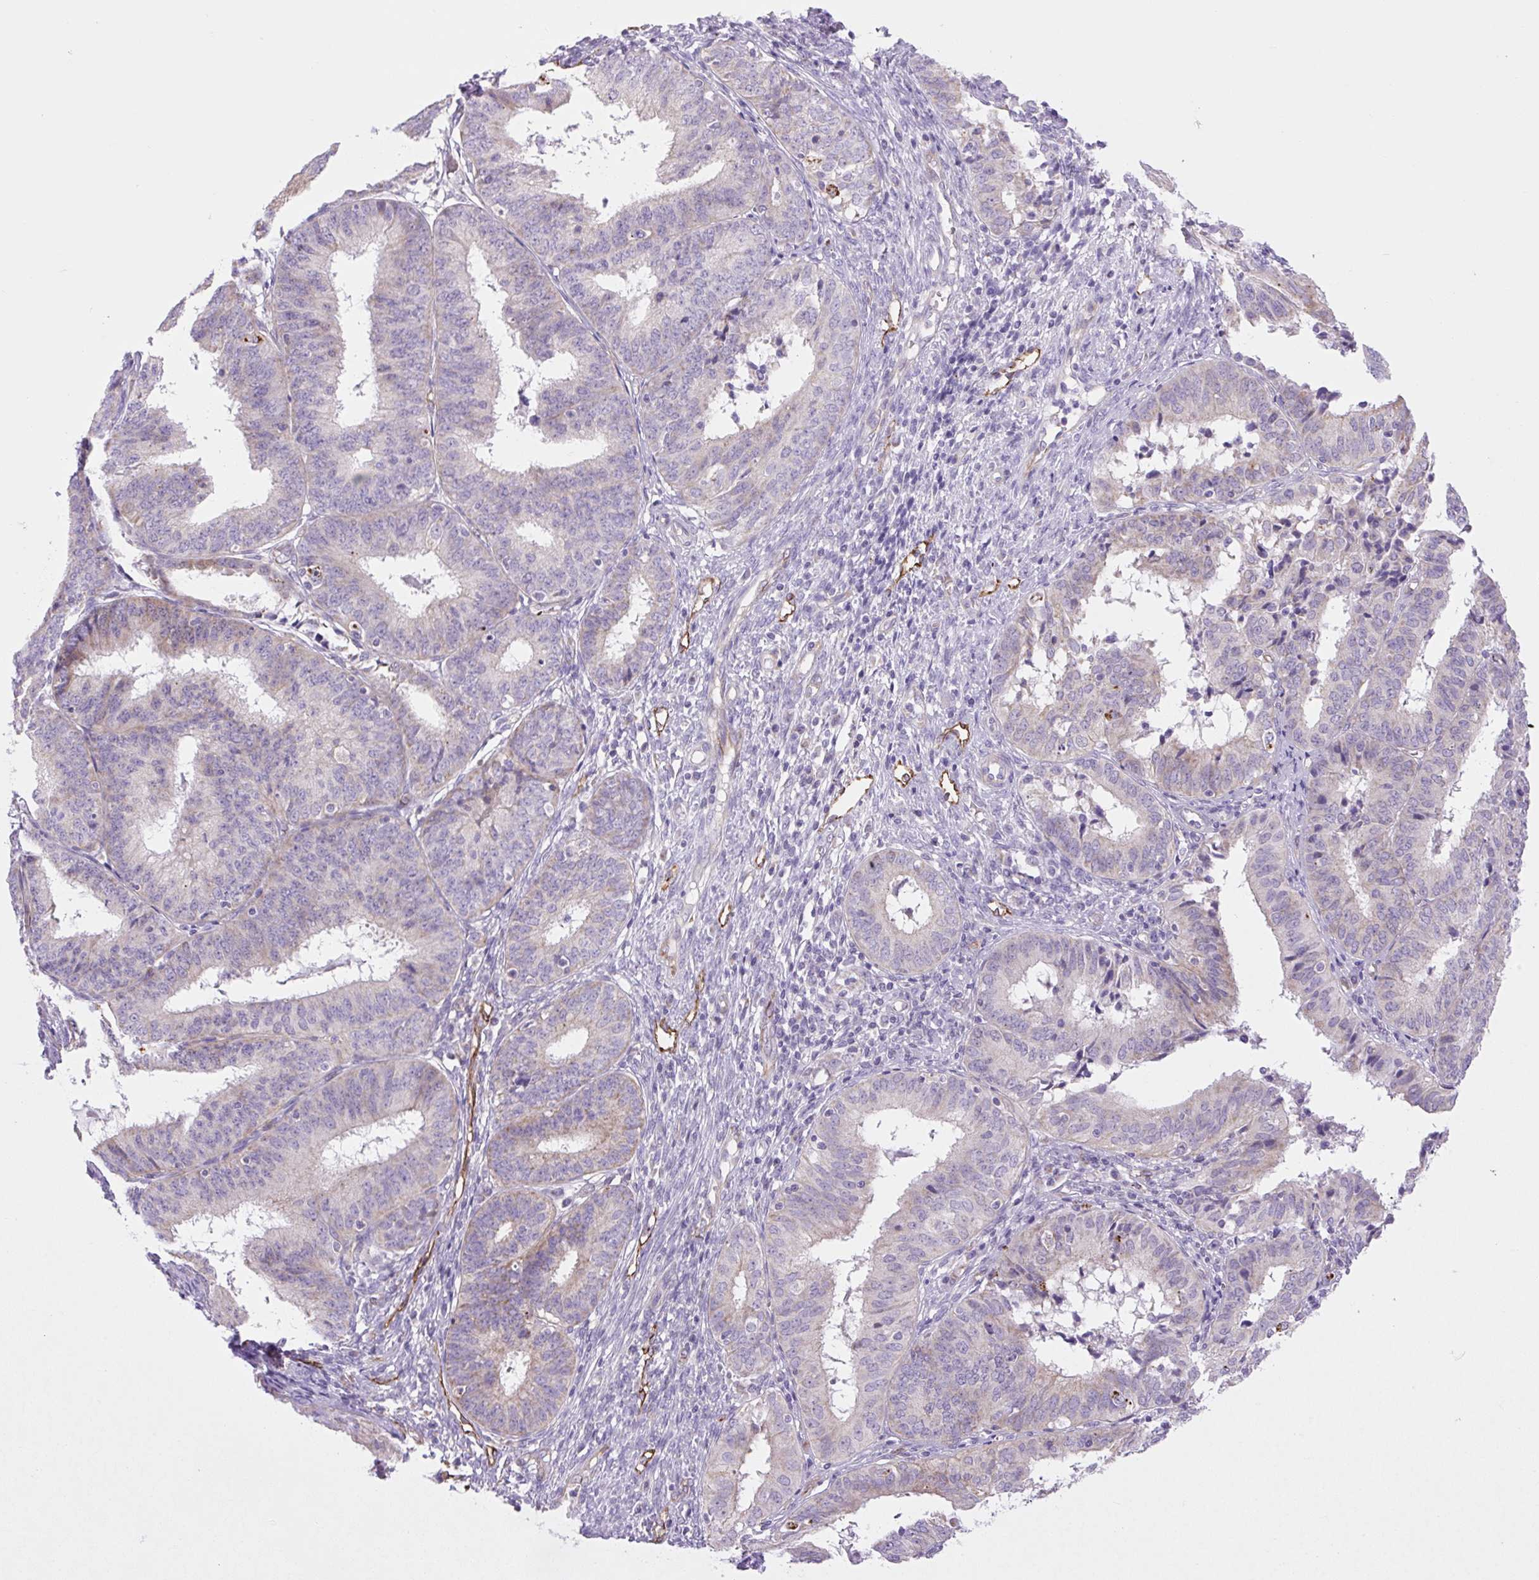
{"staining": {"intensity": "weak", "quantity": "25%-75%", "location": "cytoplasmic/membranous"}, "tissue": "endometrial cancer", "cell_type": "Tumor cells", "image_type": "cancer", "snomed": [{"axis": "morphology", "description": "Adenocarcinoma, NOS"}, {"axis": "topography", "description": "Endometrium"}], "caption": "This image displays IHC staining of endometrial adenocarcinoma, with low weak cytoplasmic/membranous staining in approximately 25%-75% of tumor cells.", "gene": "RNASE10", "patient": {"sex": "female", "age": 51}}